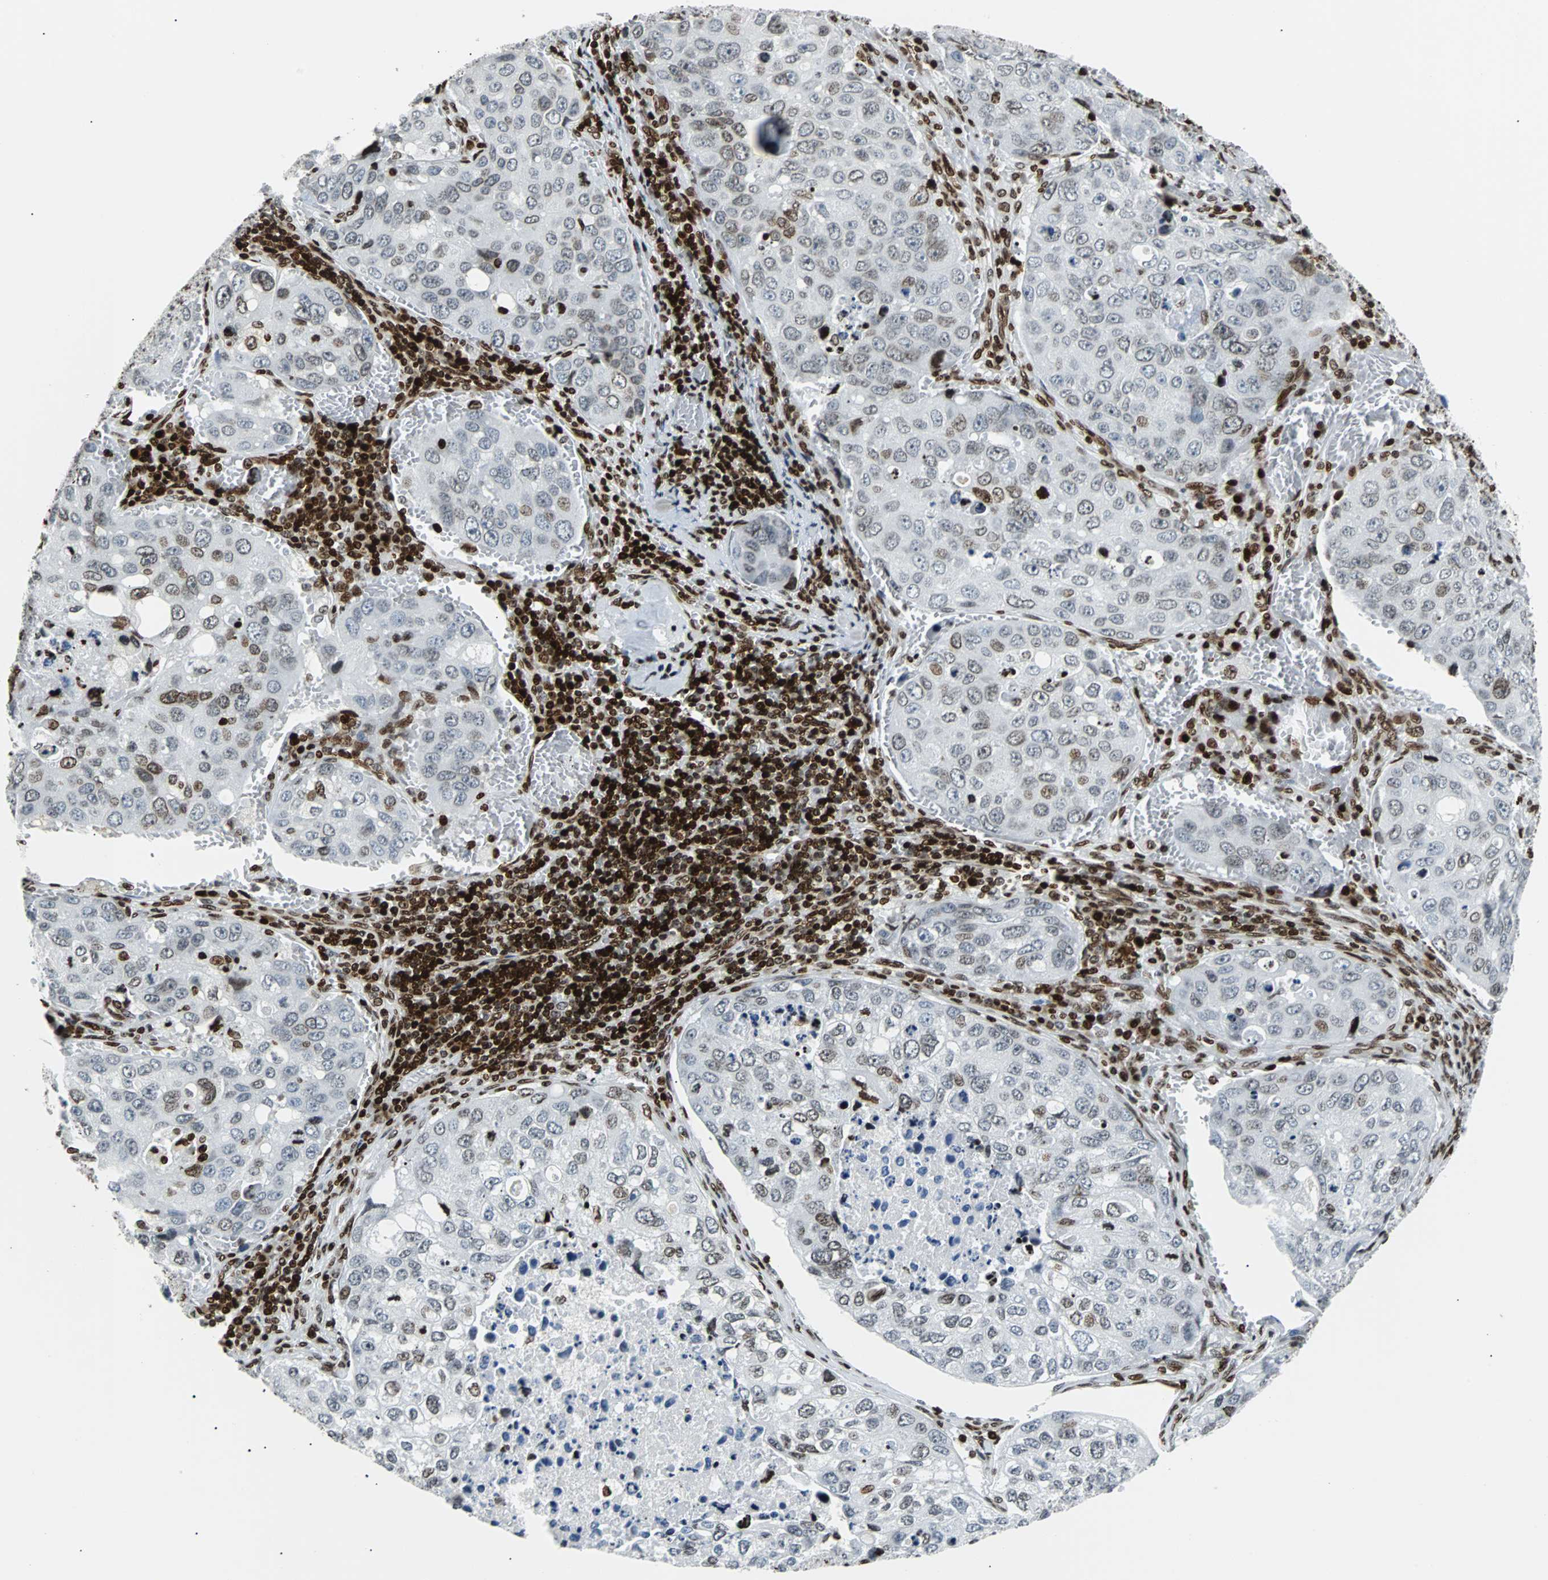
{"staining": {"intensity": "moderate", "quantity": "<25%", "location": "nuclear"}, "tissue": "urothelial cancer", "cell_type": "Tumor cells", "image_type": "cancer", "snomed": [{"axis": "morphology", "description": "Urothelial carcinoma, High grade"}, {"axis": "topography", "description": "Lymph node"}, {"axis": "topography", "description": "Urinary bladder"}], "caption": "This histopathology image displays IHC staining of urothelial cancer, with low moderate nuclear positivity in about <25% of tumor cells.", "gene": "ZNF131", "patient": {"sex": "male", "age": 51}}